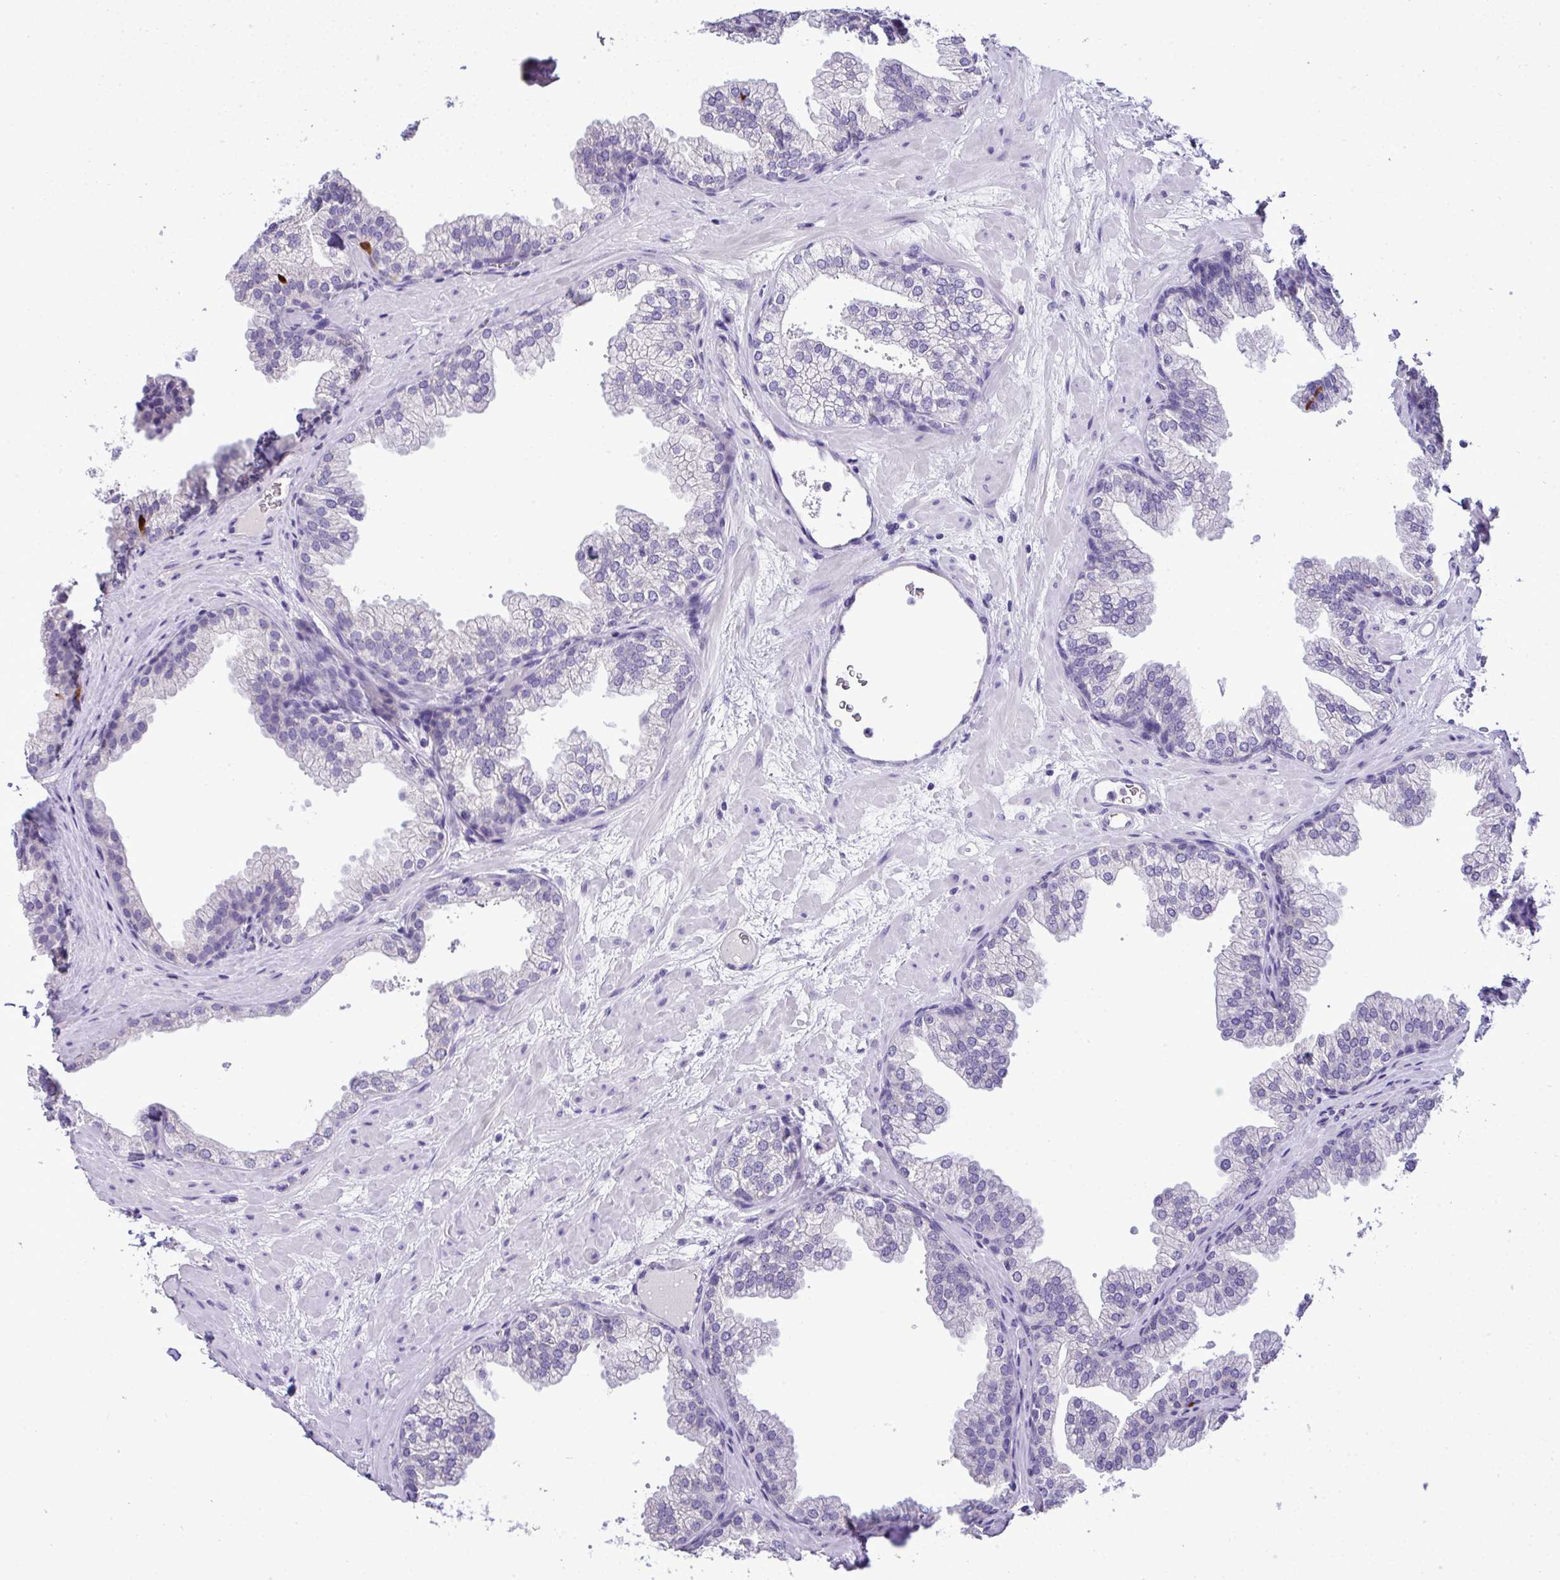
{"staining": {"intensity": "negative", "quantity": "none", "location": "none"}, "tissue": "prostate", "cell_type": "Glandular cells", "image_type": "normal", "snomed": [{"axis": "morphology", "description": "Normal tissue, NOS"}, {"axis": "topography", "description": "Prostate"}], "caption": "Image shows no significant protein positivity in glandular cells of unremarkable prostate.", "gene": "ST8SIA2", "patient": {"sex": "male", "age": 37}}